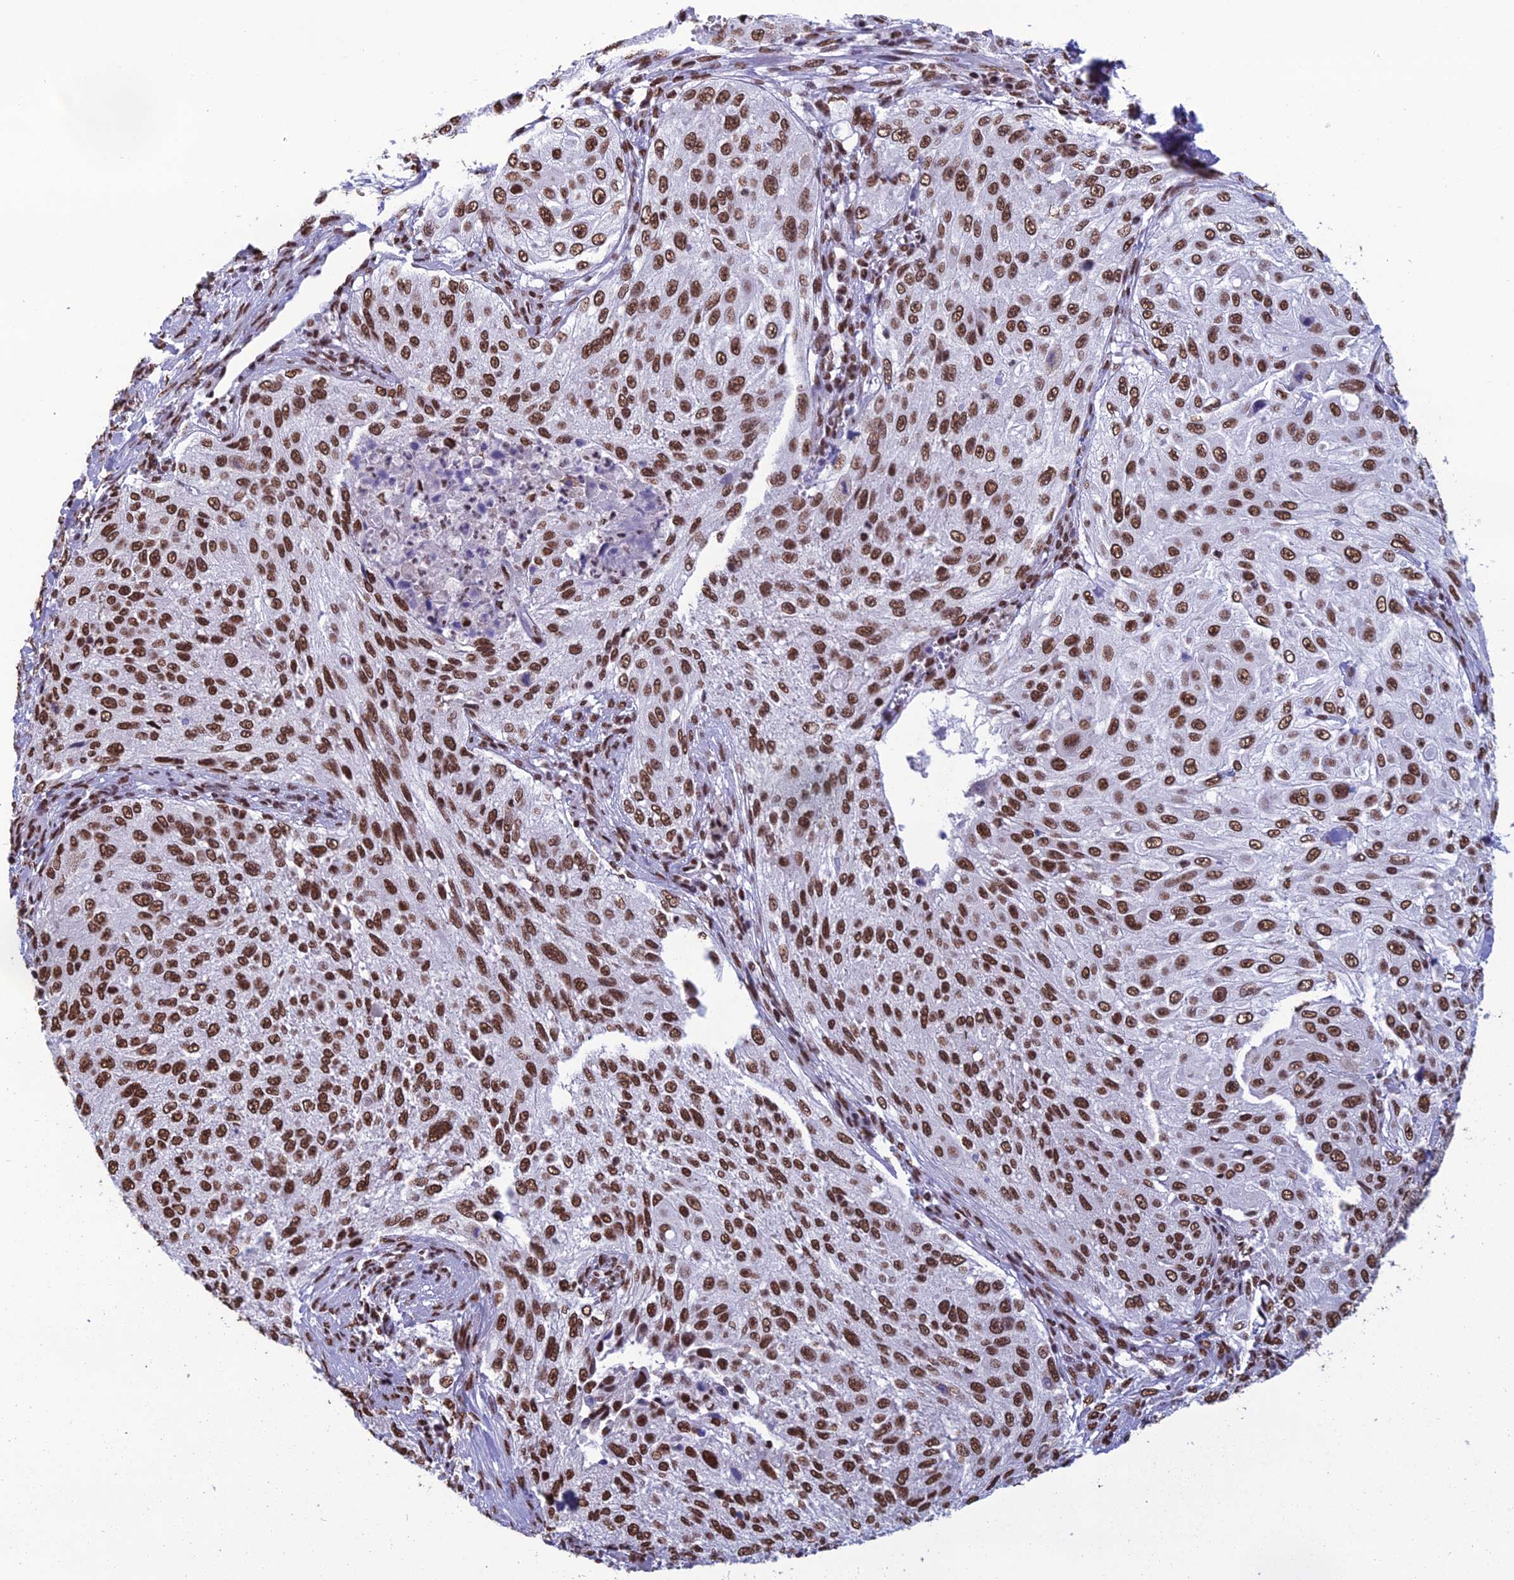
{"staining": {"intensity": "strong", "quantity": ">75%", "location": "nuclear"}, "tissue": "cervical cancer", "cell_type": "Tumor cells", "image_type": "cancer", "snomed": [{"axis": "morphology", "description": "Squamous cell carcinoma, NOS"}, {"axis": "topography", "description": "Cervix"}], "caption": "This histopathology image demonstrates immunohistochemistry (IHC) staining of human cervical cancer, with high strong nuclear staining in approximately >75% of tumor cells.", "gene": "PRAMEF12", "patient": {"sex": "female", "age": 42}}